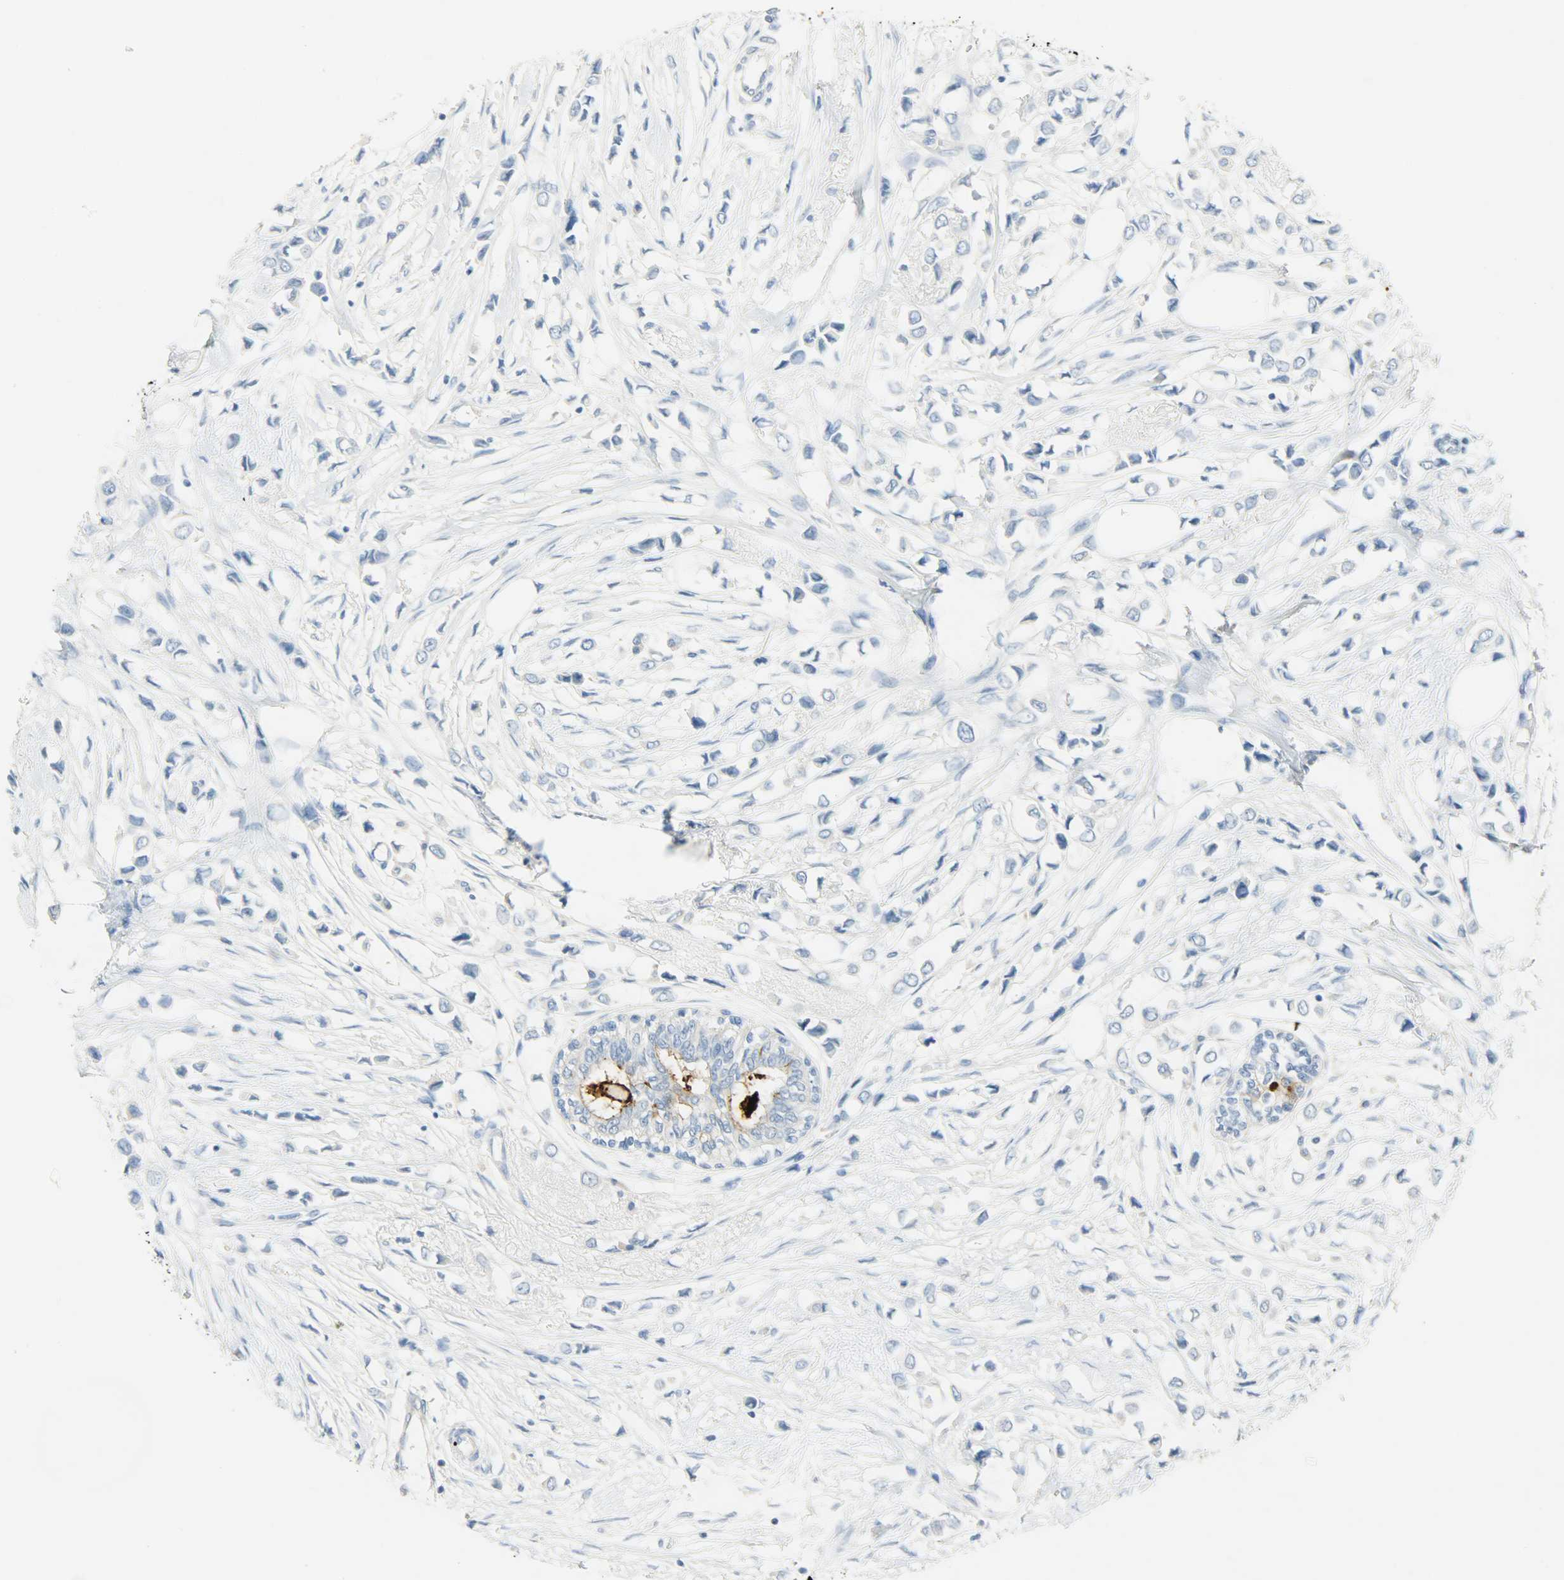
{"staining": {"intensity": "negative", "quantity": "none", "location": "none"}, "tissue": "breast cancer", "cell_type": "Tumor cells", "image_type": "cancer", "snomed": [{"axis": "morphology", "description": "Lobular carcinoma"}, {"axis": "topography", "description": "Breast"}], "caption": "Tumor cells are negative for brown protein staining in breast lobular carcinoma.", "gene": "PROM1", "patient": {"sex": "female", "age": 51}}